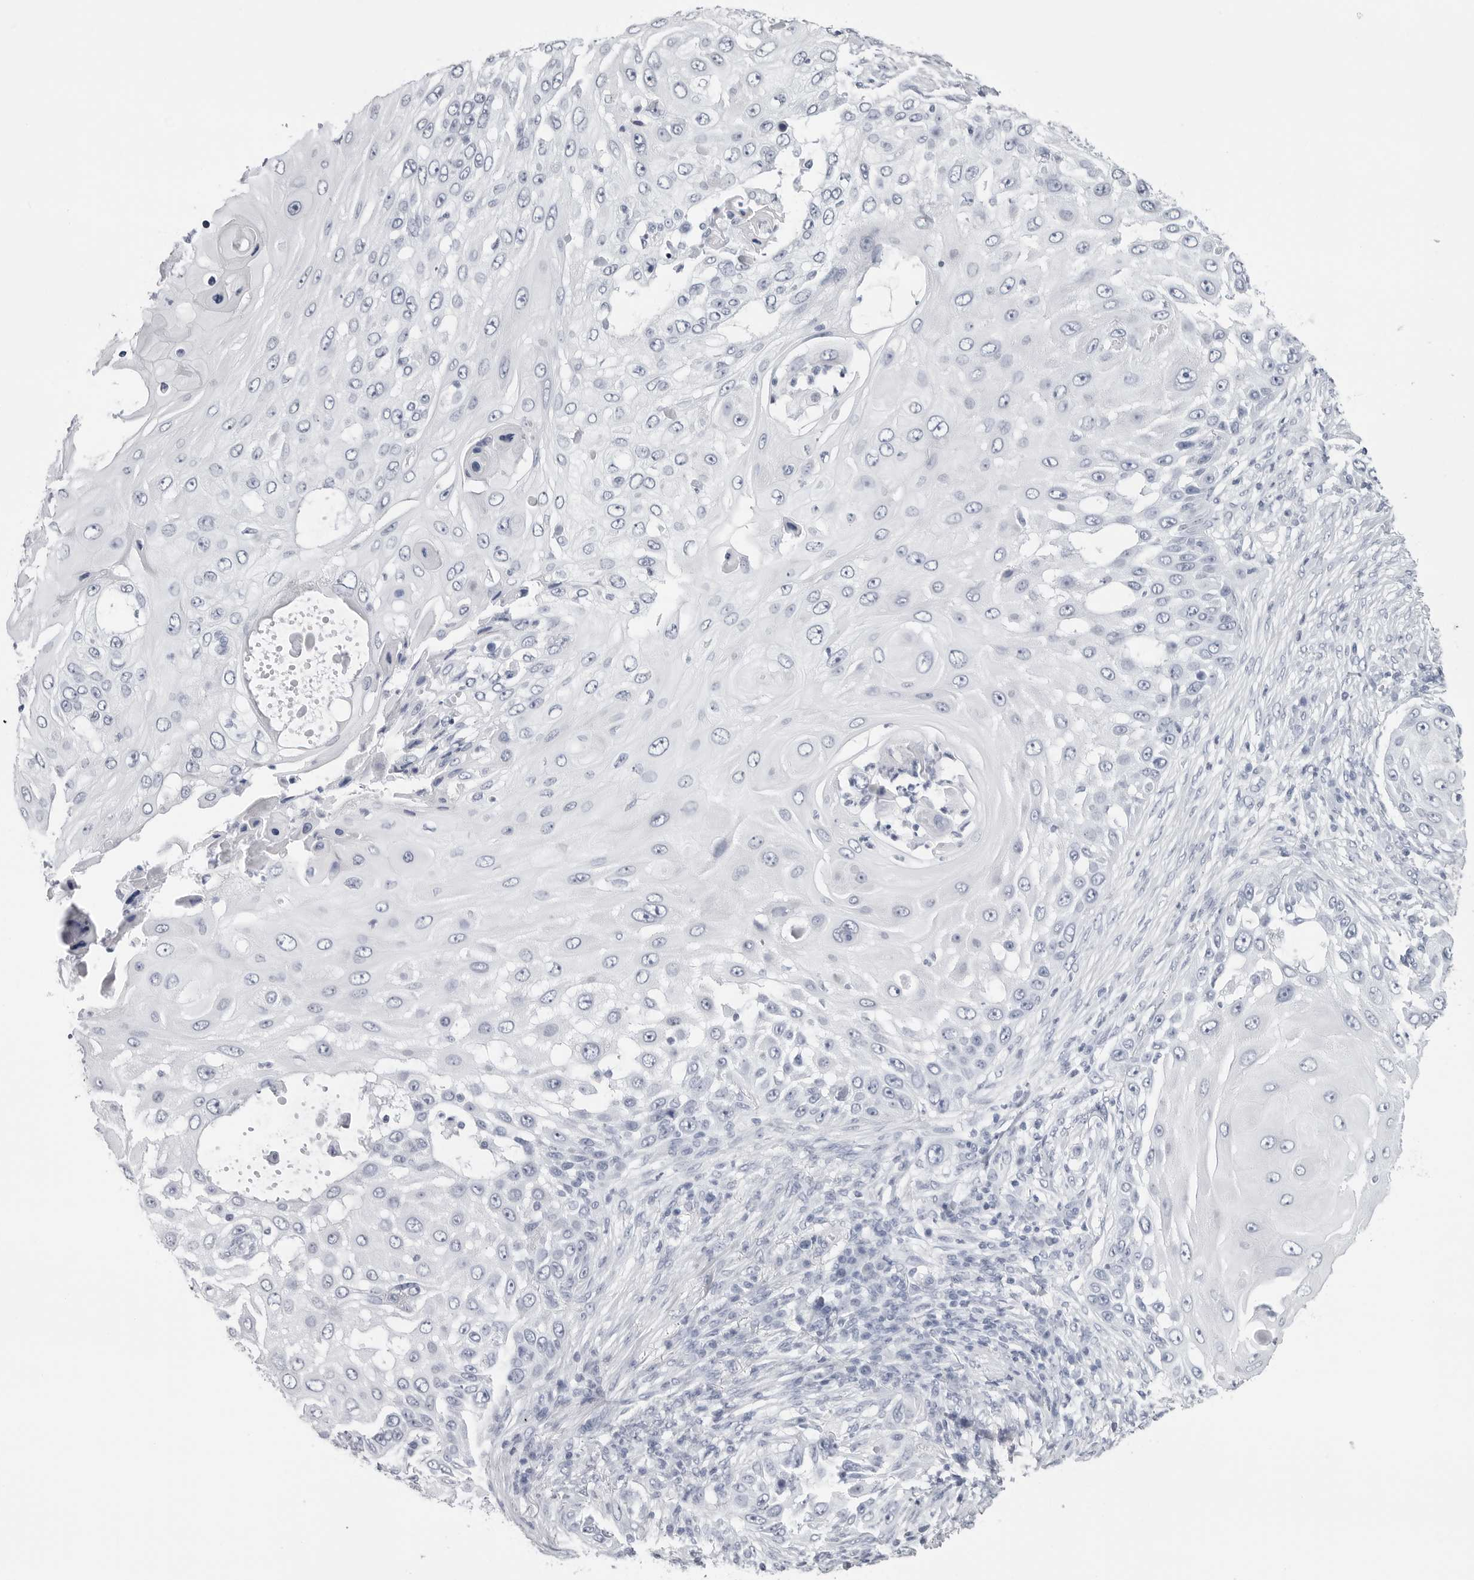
{"staining": {"intensity": "negative", "quantity": "none", "location": "none"}, "tissue": "skin cancer", "cell_type": "Tumor cells", "image_type": "cancer", "snomed": [{"axis": "morphology", "description": "Squamous cell carcinoma, NOS"}, {"axis": "topography", "description": "Skin"}], "caption": "Protein analysis of squamous cell carcinoma (skin) reveals no significant staining in tumor cells.", "gene": "CST2", "patient": {"sex": "female", "age": 44}}